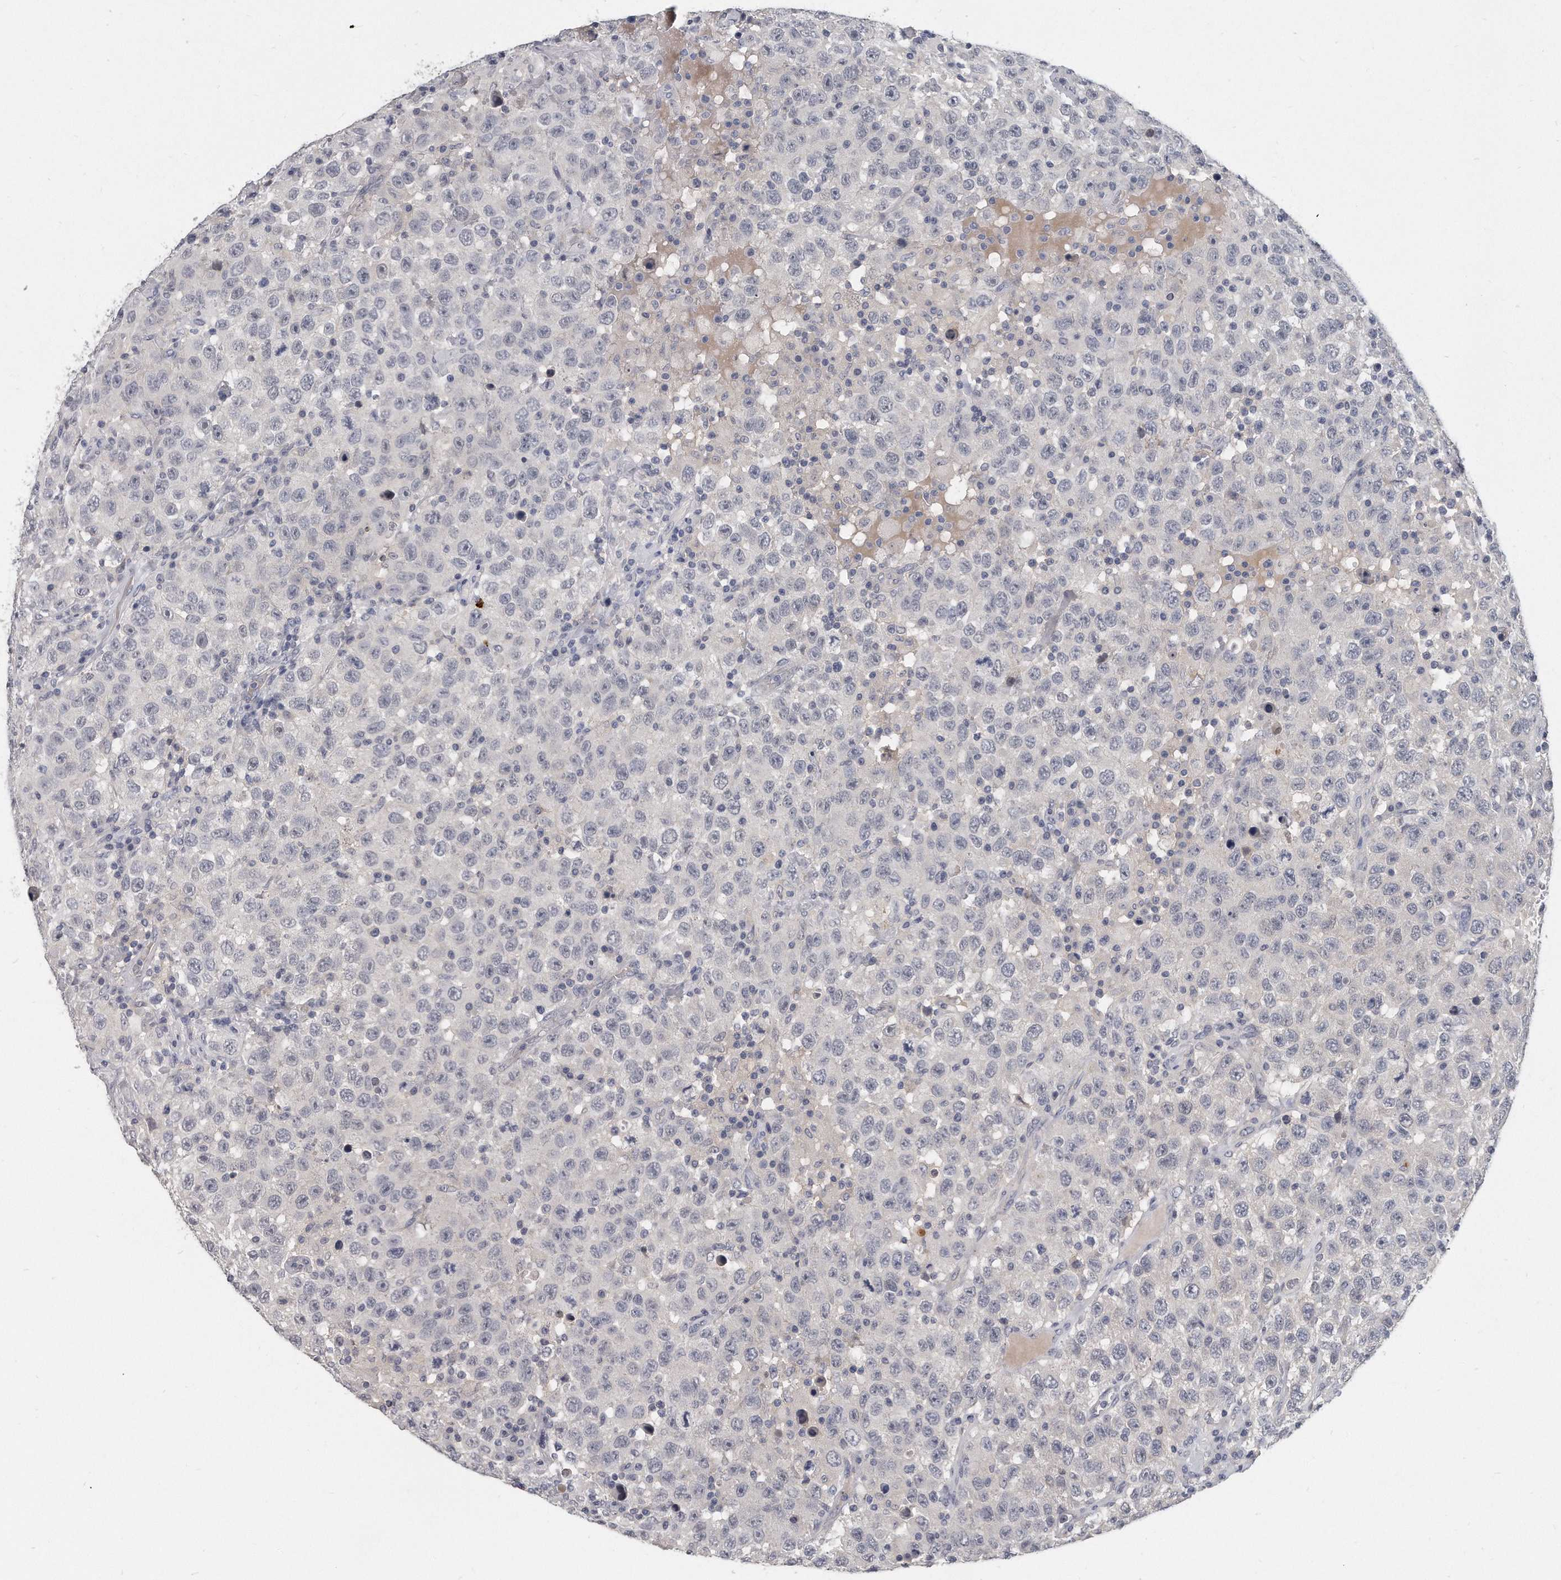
{"staining": {"intensity": "negative", "quantity": "none", "location": "none"}, "tissue": "testis cancer", "cell_type": "Tumor cells", "image_type": "cancer", "snomed": [{"axis": "morphology", "description": "Seminoma, NOS"}, {"axis": "topography", "description": "Testis"}], "caption": "Immunohistochemistry micrograph of seminoma (testis) stained for a protein (brown), which demonstrates no staining in tumor cells.", "gene": "KLHL7", "patient": {"sex": "male", "age": 41}}